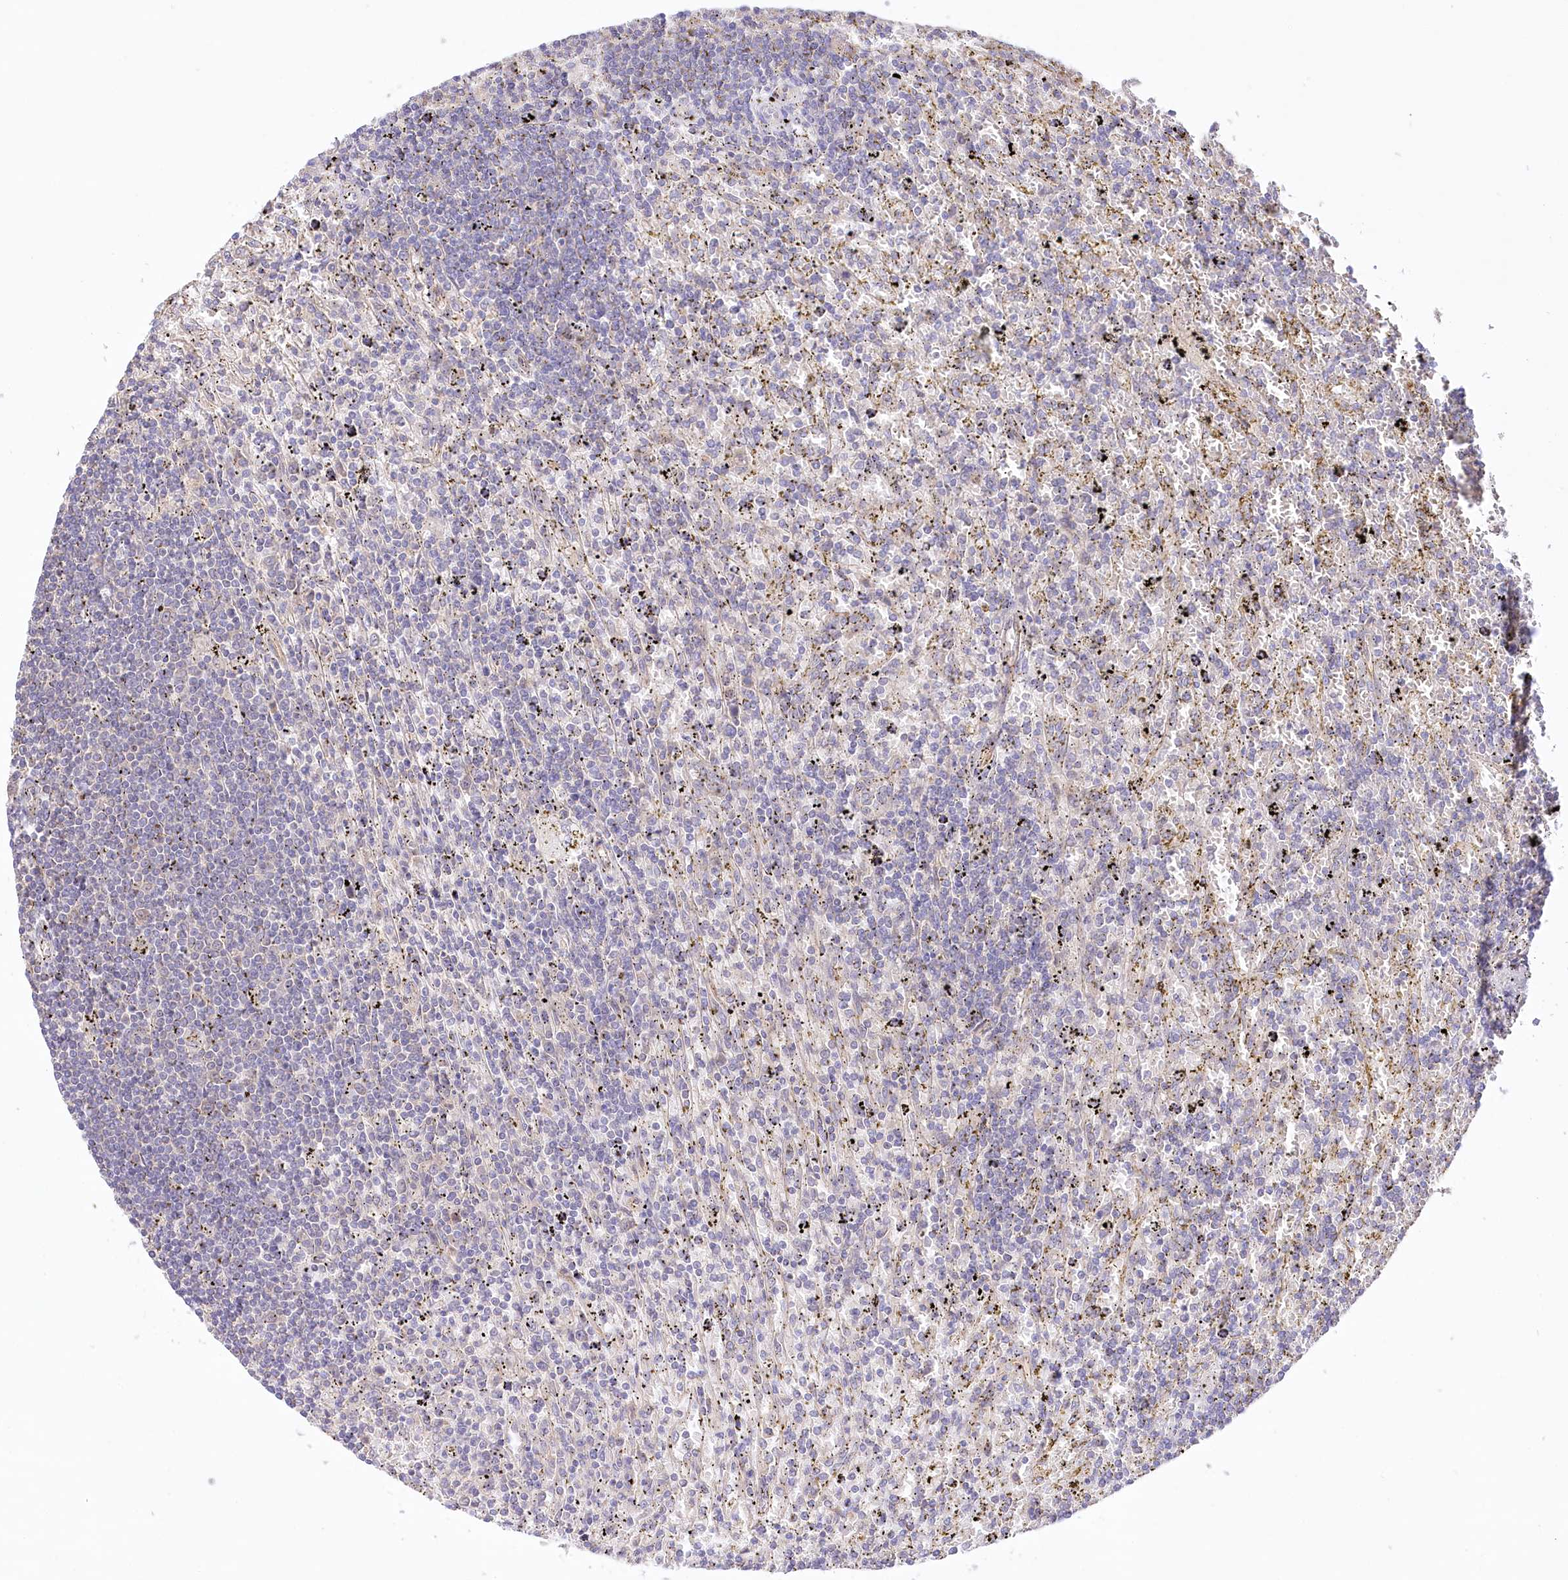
{"staining": {"intensity": "negative", "quantity": "none", "location": "none"}, "tissue": "lymphoma", "cell_type": "Tumor cells", "image_type": "cancer", "snomed": [{"axis": "morphology", "description": "Malignant lymphoma, non-Hodgkin's type, Low grade"}, {"axis": "topography", "description": "Spleen"}], "caption": "Immunohistochemistry photomicrograph of human low-grade malignant lymphoma, non-Hodgkin's type stained for a protein (brown), which displays no positivity in tumor cells.", "gene": "UMPS", "patient": {"sex": "male", "age": 76}}